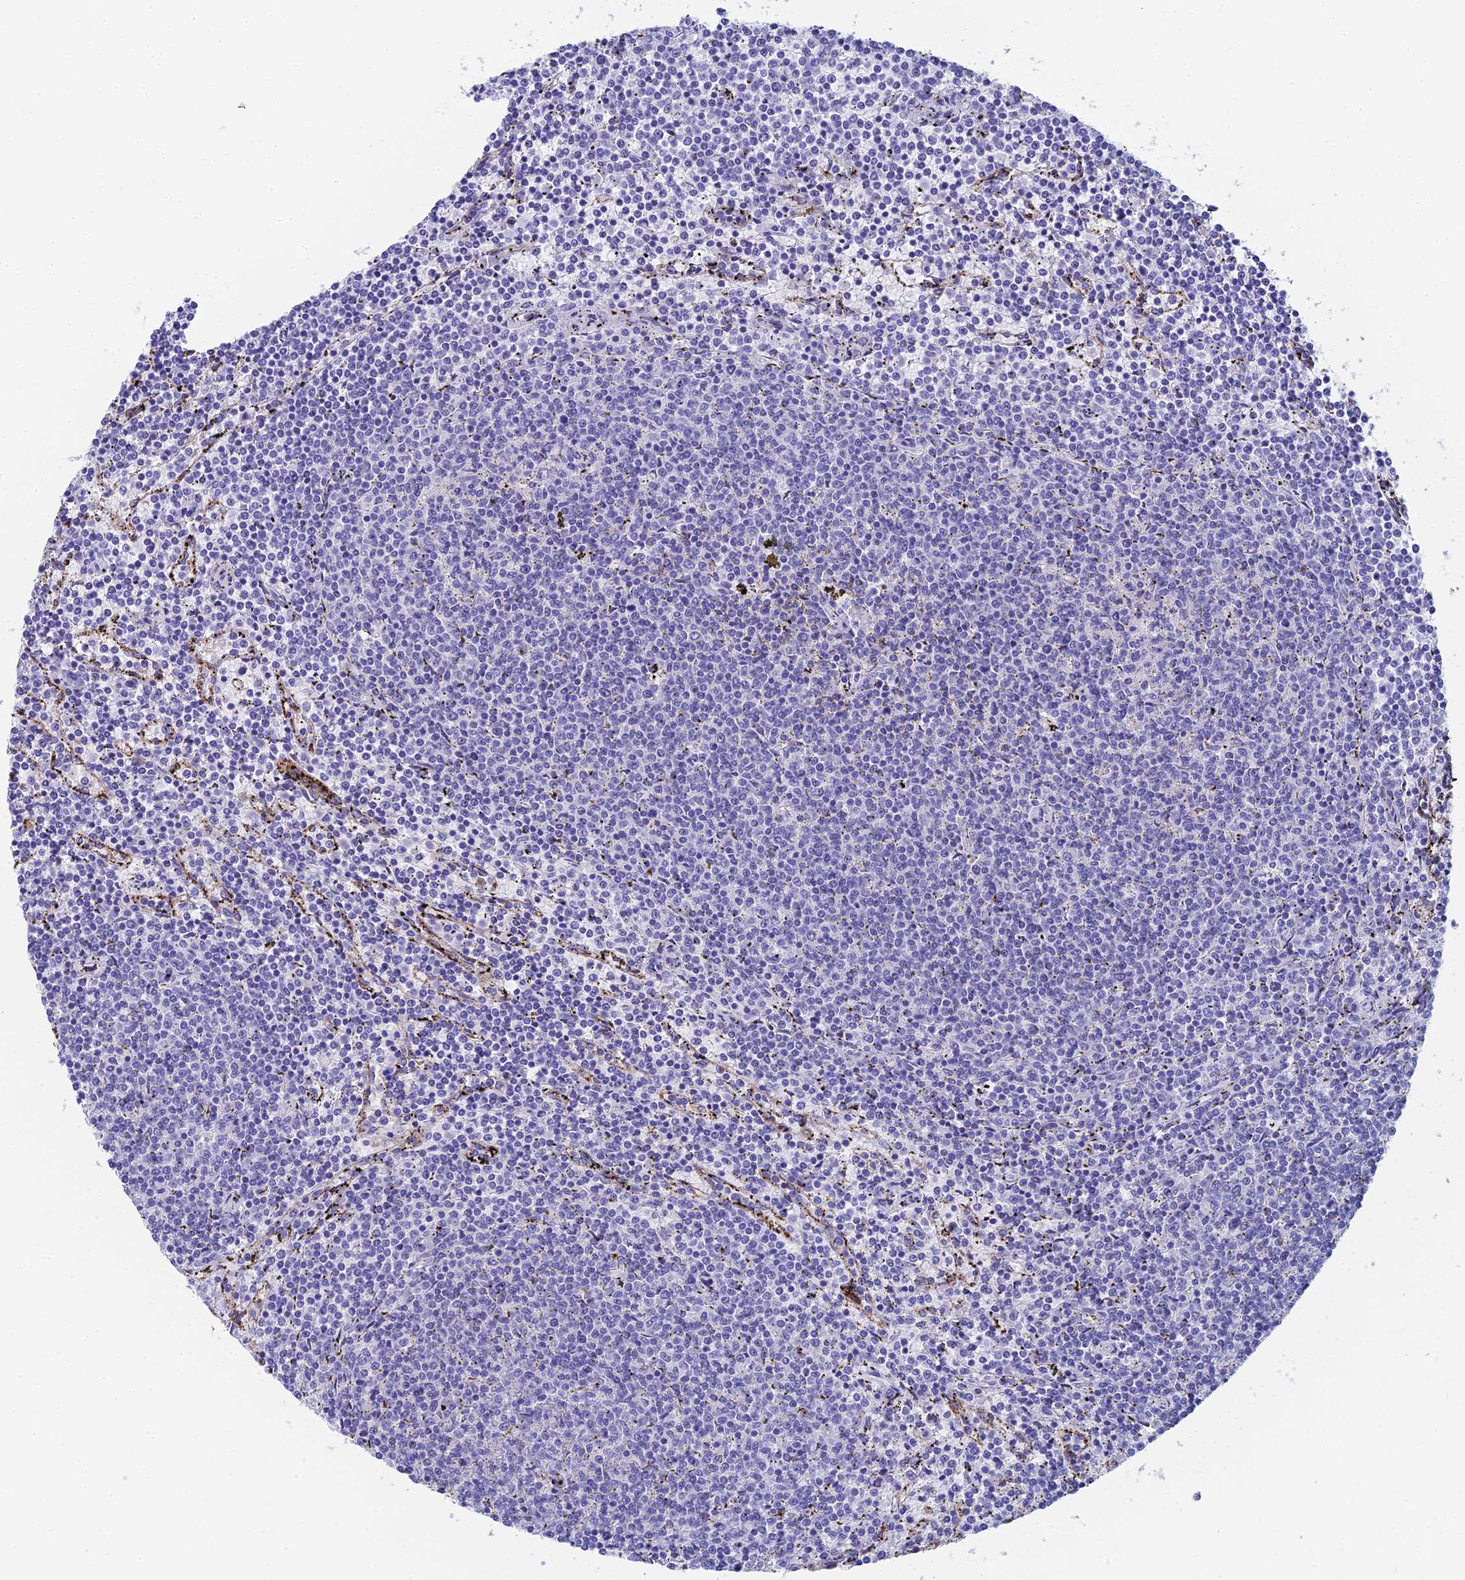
{"staining": {"intensity": "negative", "quantity": "none", "location": "none"}, "tissue": "lymphoma", "cell_type": "Tumor cells", "image_type": "cancer", "snomed": [{"axis": "morphology", "description": "Malignant lymphoma, non-Hodgkin's type, Low grade"}, {"axis": "topography", "description": "Spleen"}], "caption": "Protein analysis of lymphoma reveals no significant expression in tumor cells.", "gene": "ADAMTS13", "patient": {"sex": "female", "age": 50}}